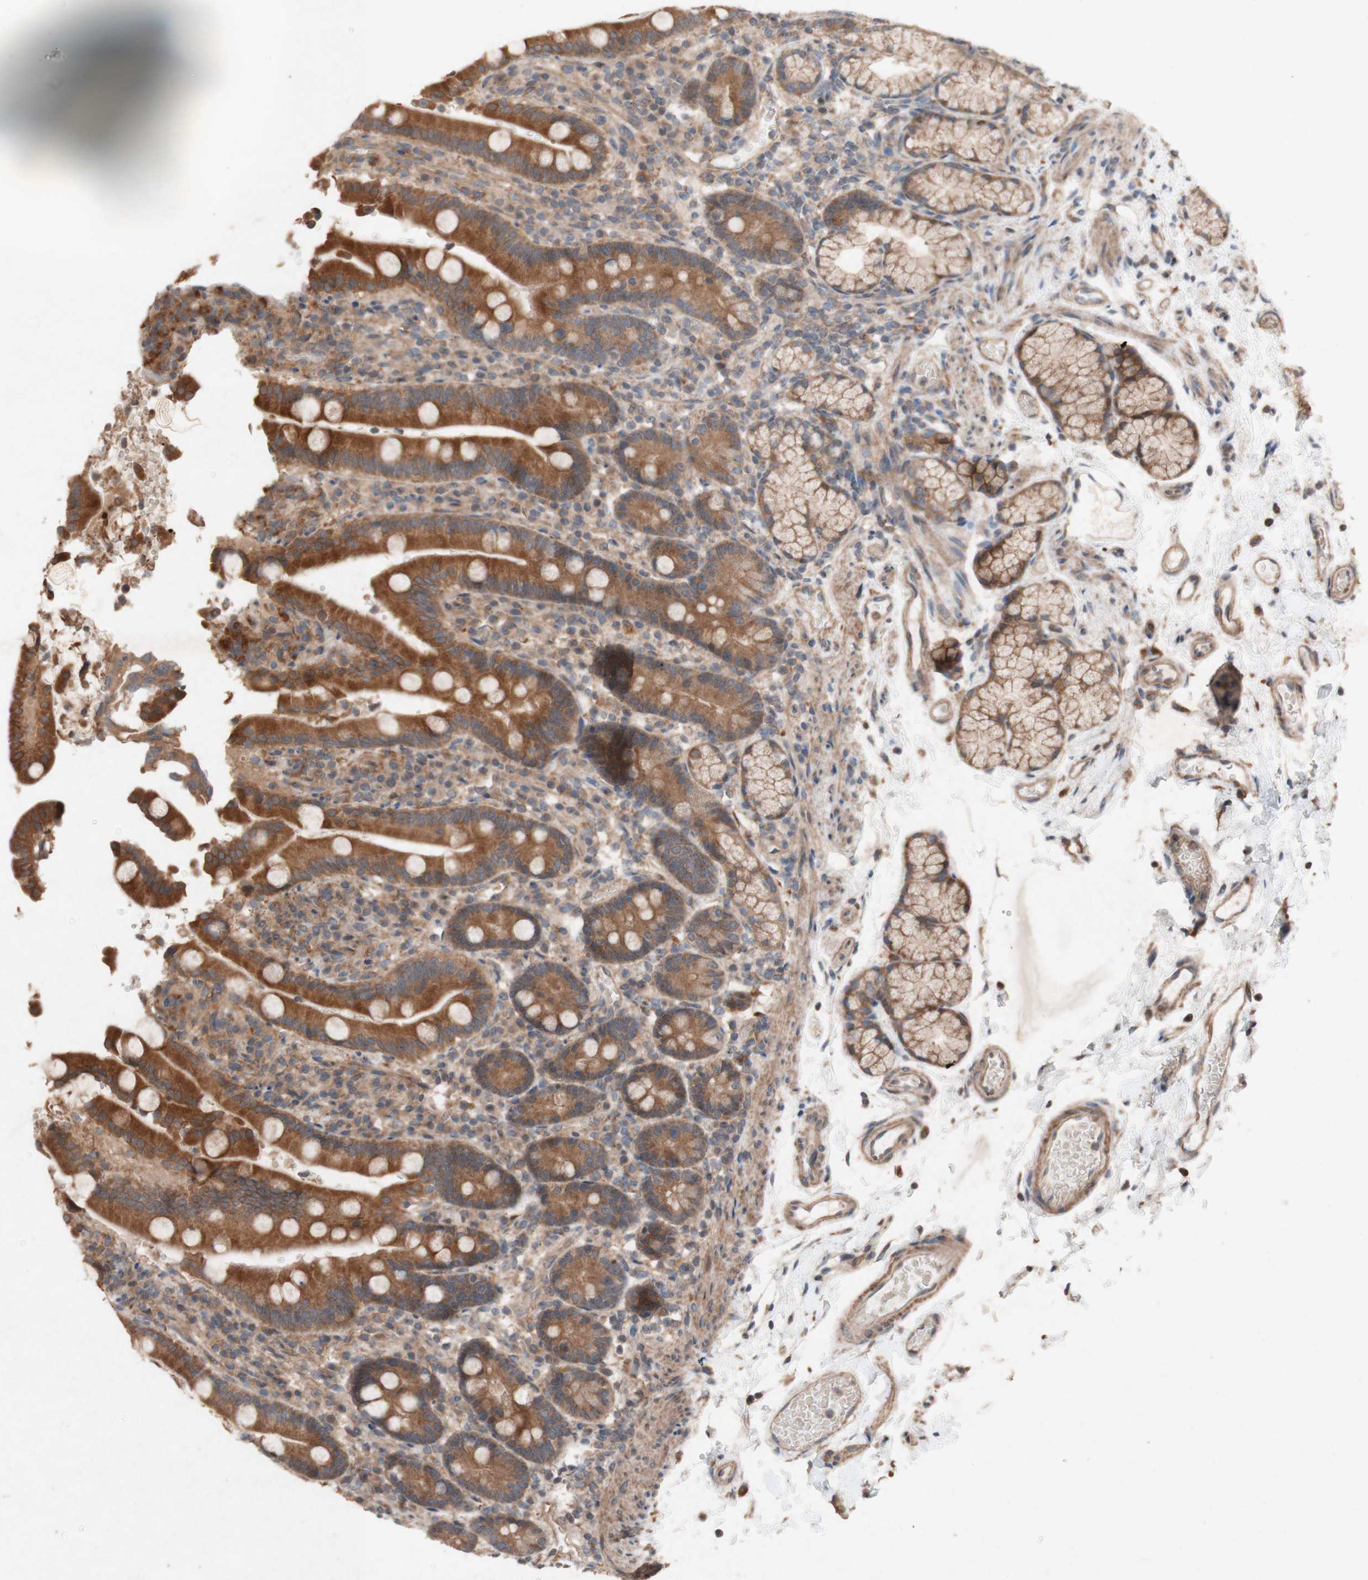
{"staining": {"intensity": "moderate", "quantity": ">75%", "location": "cytoplasmic/membranous"}, "tissue": "duodenum", "cell_type": "Glandular cells", "image_type": "normal", "snomed": [{"axis": "morphology", "description": "Normal tissue, NOS"}, {"axis": "topography", "description": "Small intestine, NOS"}], "caption": "Protein analysis of benign duodenum displays moderate cytoplasmic/membranous expression in approximately >75% of glandular cells. The protein of interest is shown in brown color, while the nuclei are stained blue.", "gene": "ATP6V1F", "patient": {"sex": "female", "age": 71}}